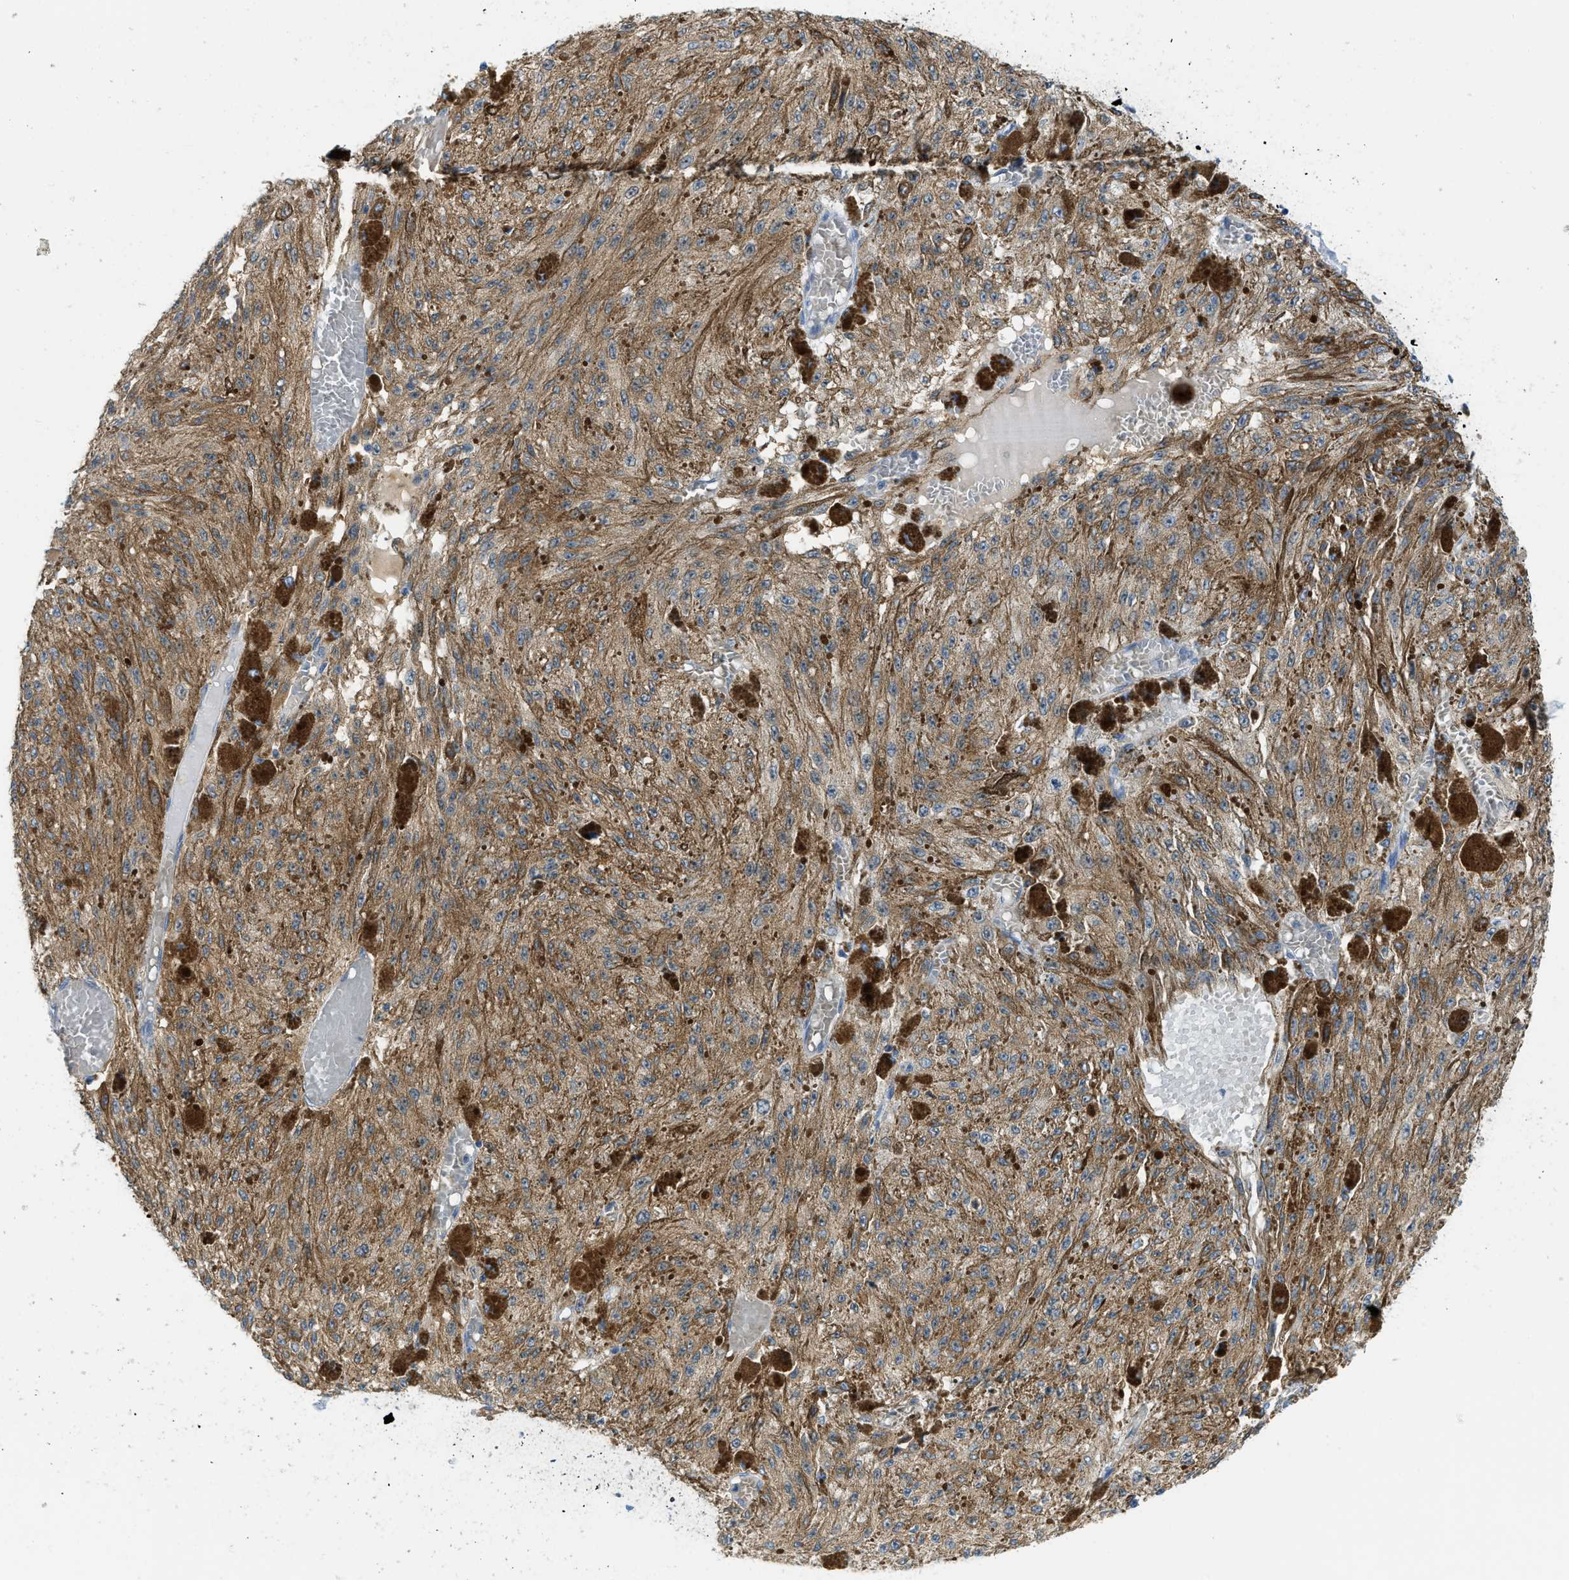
{"staining": {"intensity": "moderate", "quantity": ">75%", "location": "cytoplasmic/membranous"}, "tissue": "melanoma", "cell_type": "Tumor cells", "image_type": "cancer", "snomed": [{"axis": "morphology", "description": "Malignant melanoma, NOS"}, {"axis": "topography", "description": "Other"}], "caption": "Immunohistochemical staining of malignant melanoma demonstrates medium levels of moderate cytoplasmic/membranous protein expression in about >75% of tumor cells.", "gene": "PSAT1", "patient": {"sex": "male", "age": 79}}